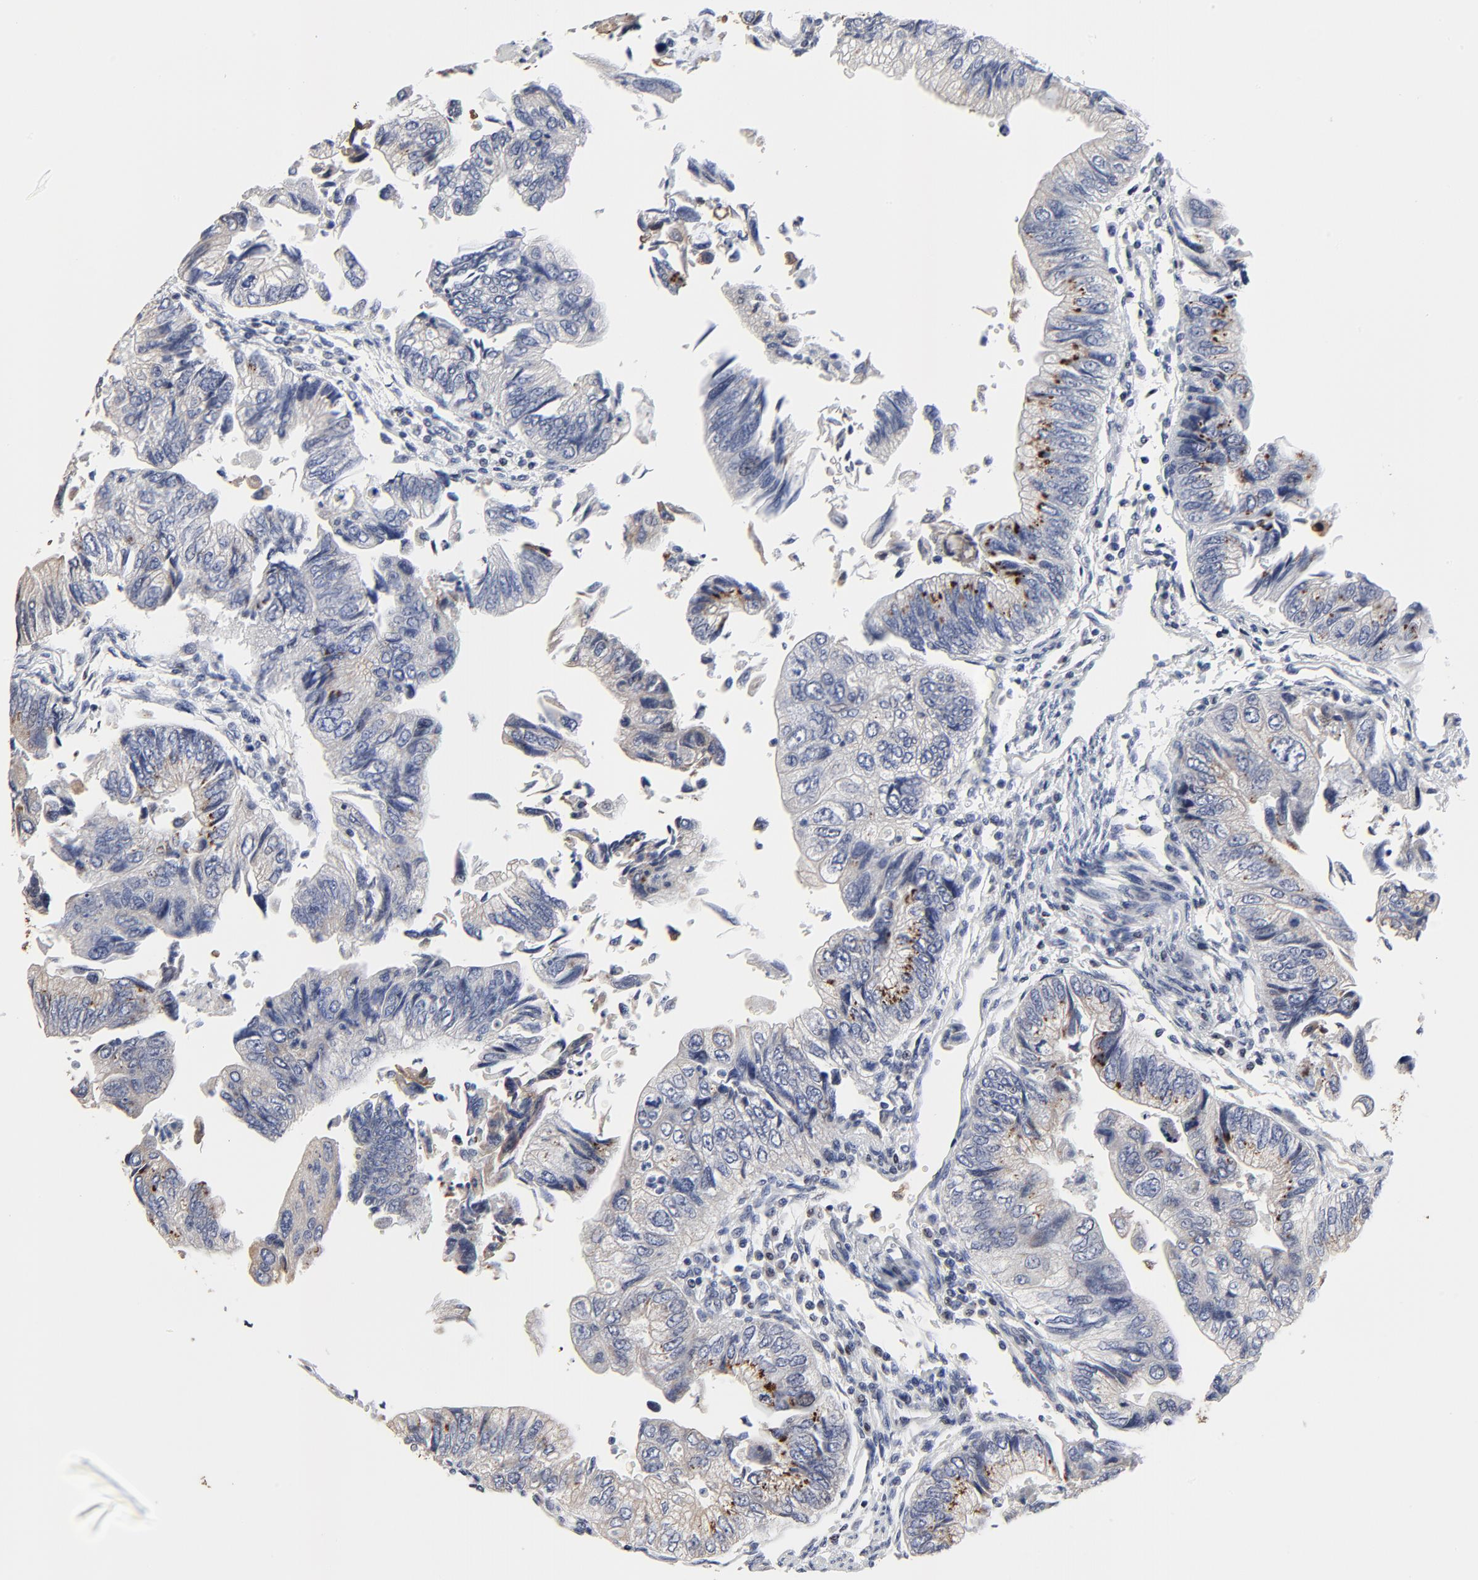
{"staining": {"intensity": "moderate", "quantity": "<25%", "location": "cytoplasmic/membranous"}, "tissue": "colorectal cancer", "cell_type": "Tumor cells", "image_type": "cancer", "snomed": [{"axis": "morphology", "description": "Adenocarcinoma, NOS"}, {"axis": "topography", "description": "Colon"}], "caption": "Protein staining of adenocarcinoma (colorectal) tissue demonstrates moderate cytoplasmic/membranous expression in about <25% of tumor cells.", "gene": "LNX1", "patient": {"sex": "female", "age": 11}}